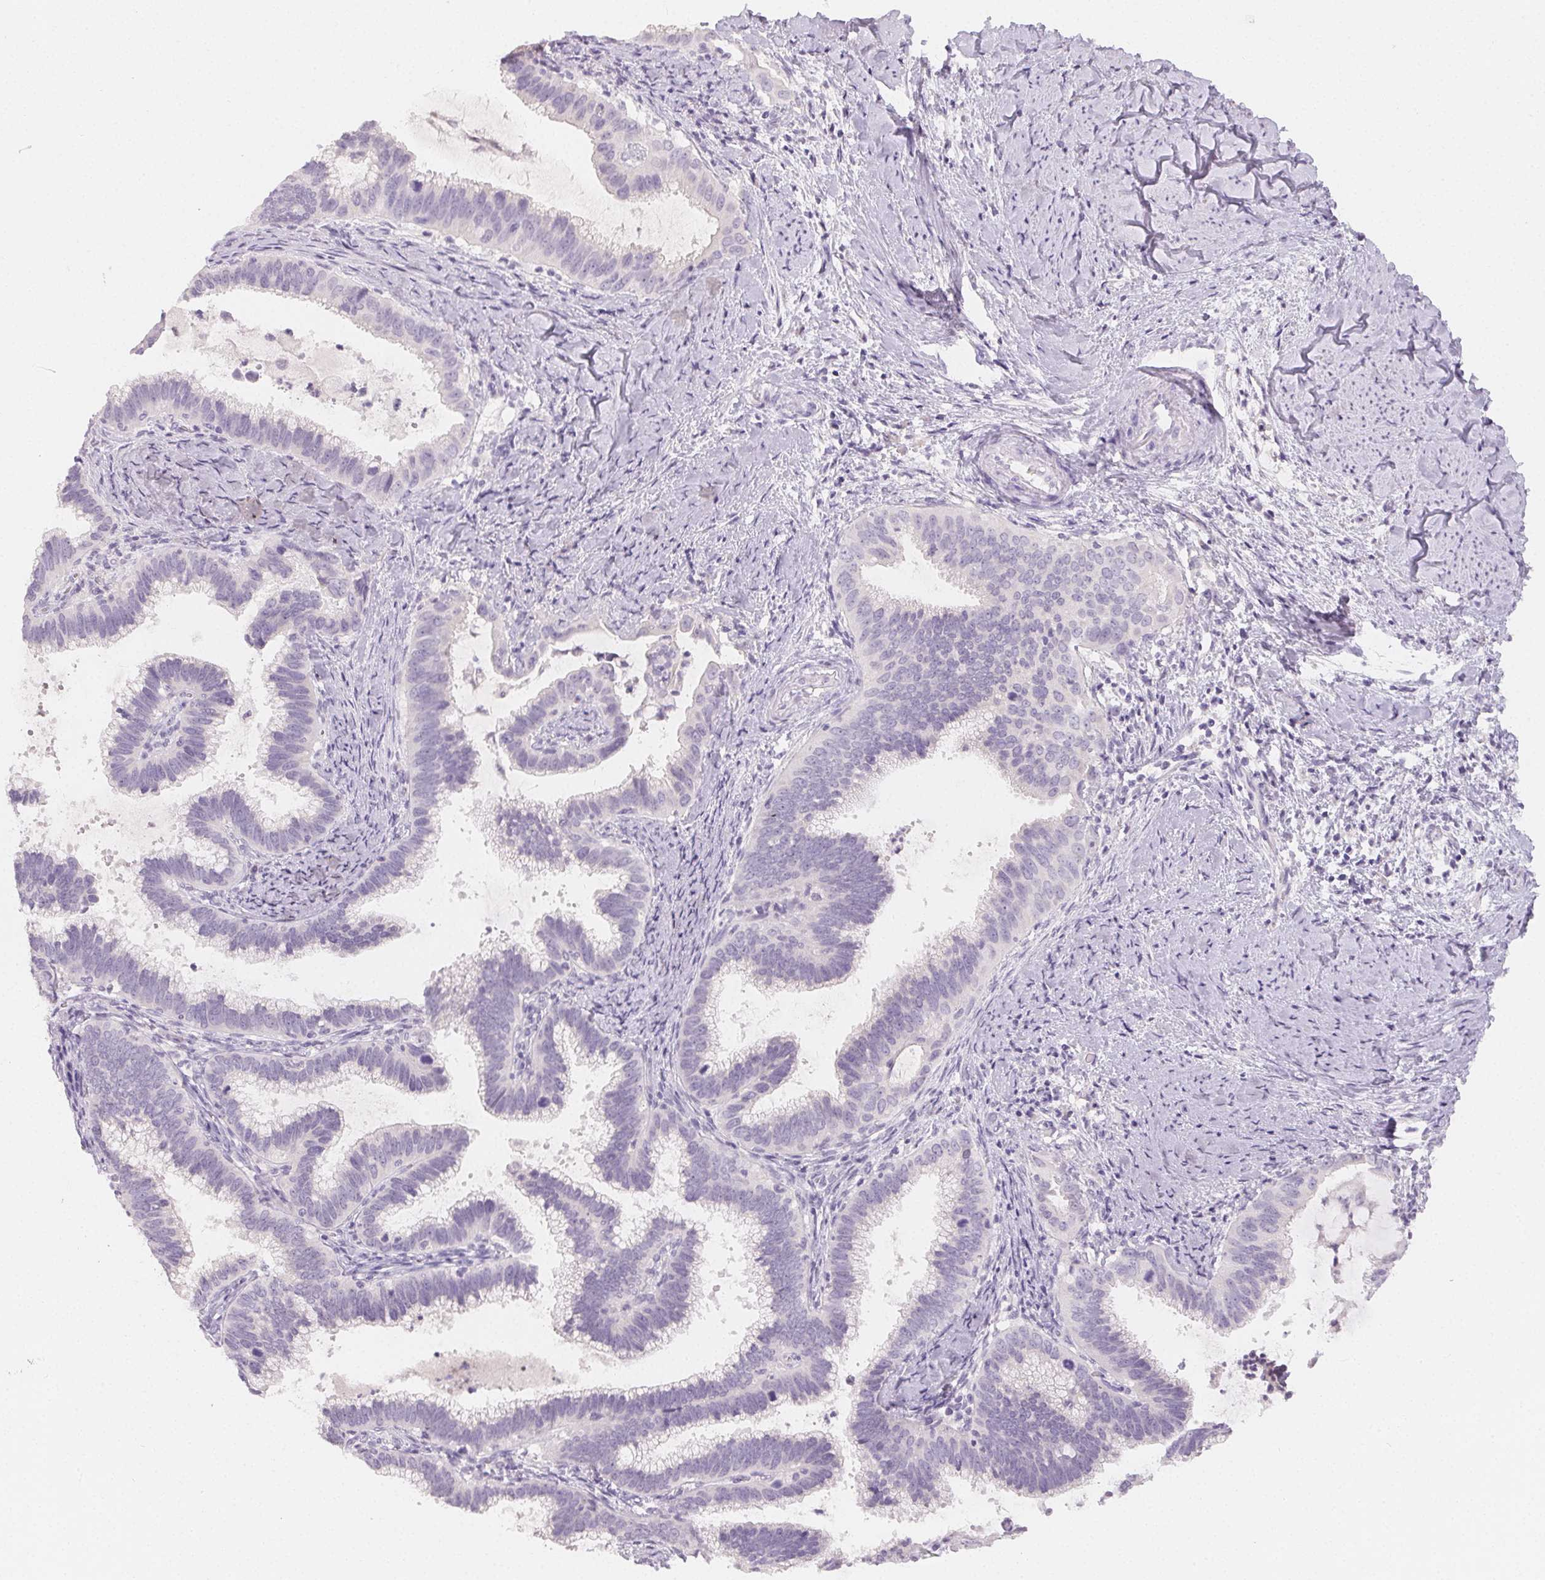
{"staining": {"intensity": "negative", "quantity": "none", "location": "none"}, "tissue": "cervical cancer", "cell_type": "Tumor cells", "image_type": "cancer", "snomed": [{"axis": "morphology", "description": "Adenocarcinoma, NOS"}, {"axis": "topography", "description": "Cervix"}], "caption": "Tumor cells are negative for brown protein staining in adenocarcinoma (cervical).", "gene": "MIOX", "patient": {"sex": "female", "age": 61}}